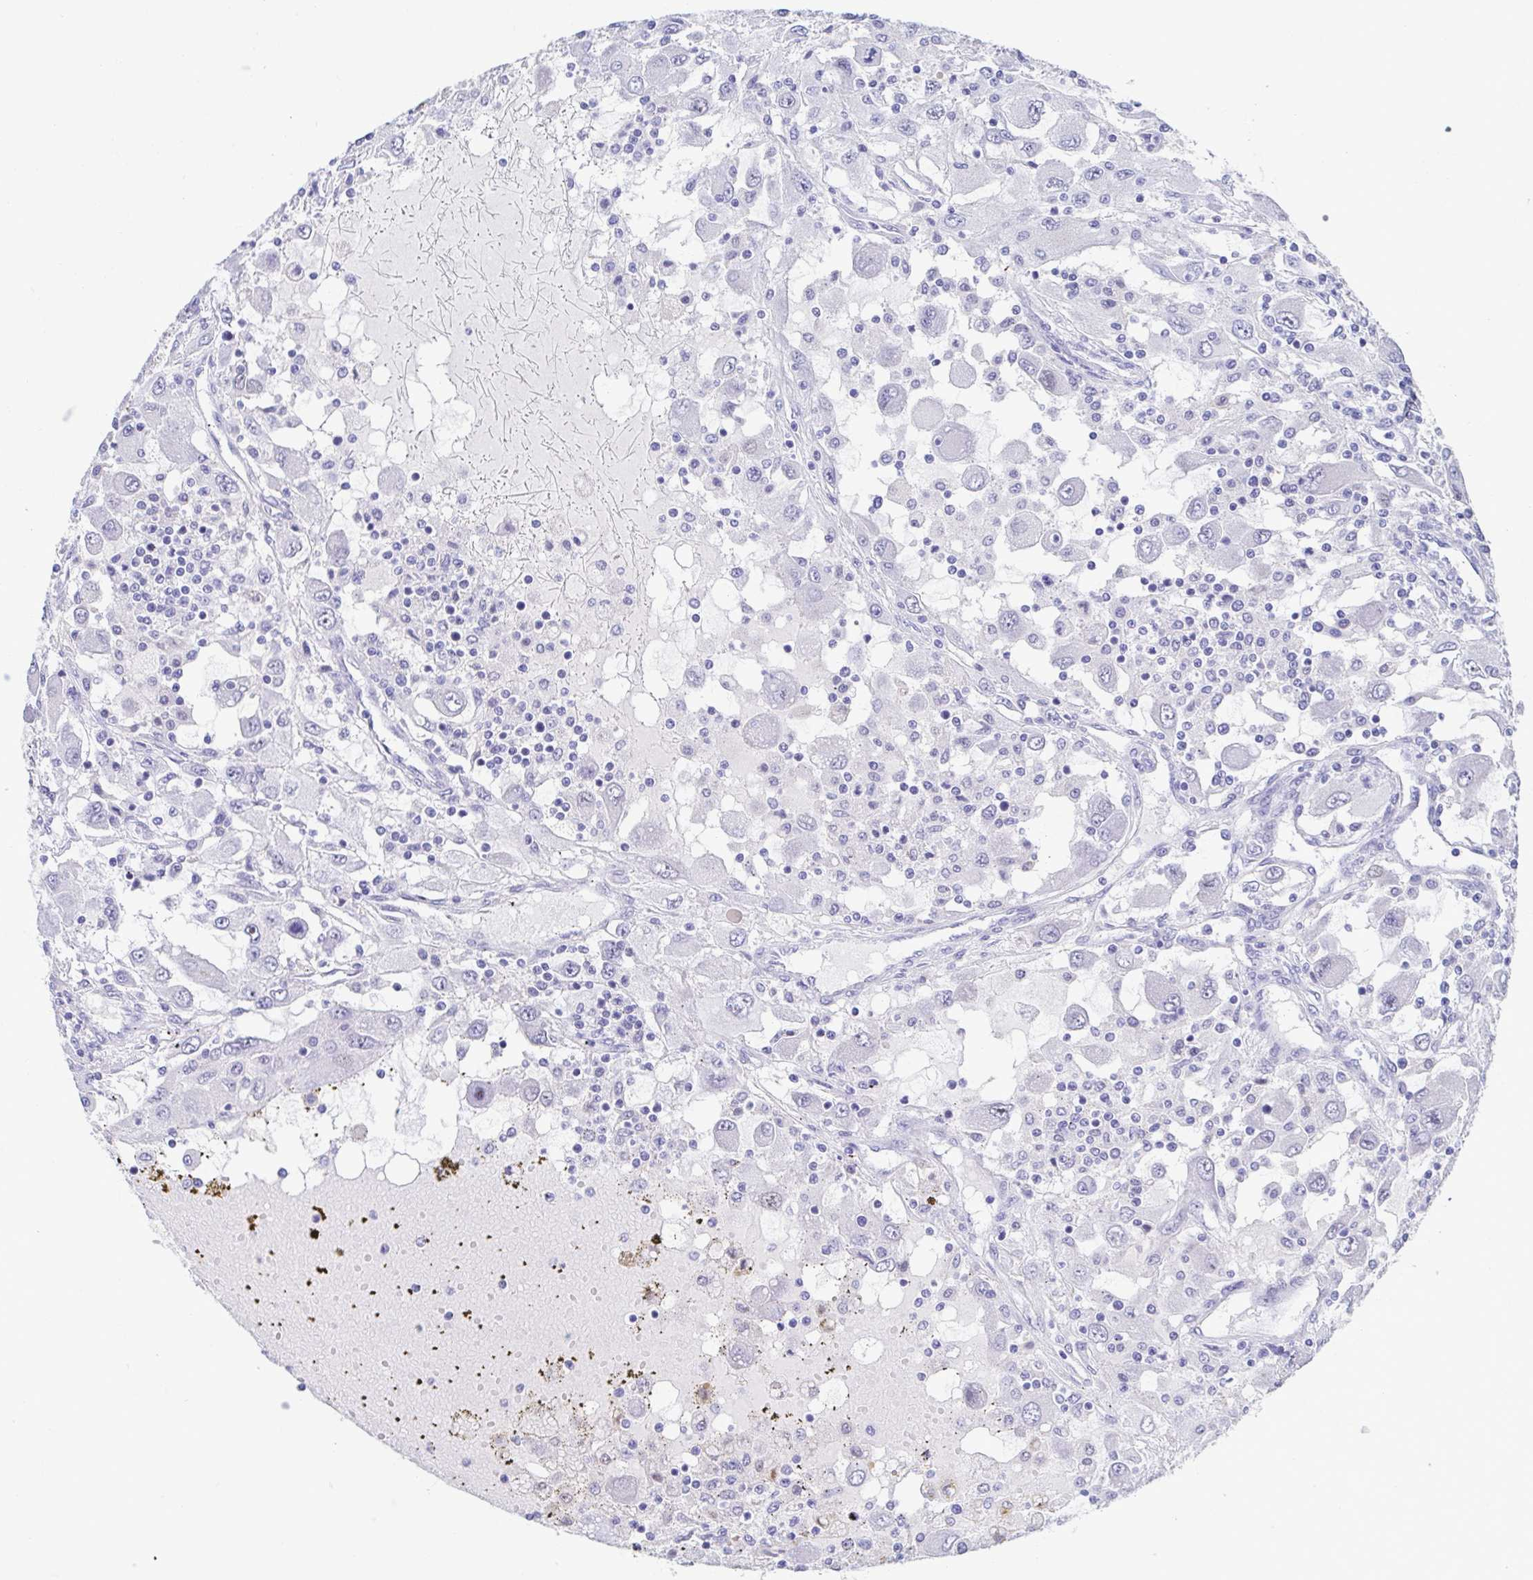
{"staining": {"intensity": "negative", "quantity": "none", "location": "none"}, "tissue": "renal cancer", "cell_type": "Tumor cells", "image_type": "cancer", "snomed": [{"axis": "morphology", "description": "Adenocarcinoma, NOS"}, {"axis": "topography", "description": "Kidney"}], "caption": "Tumor cells are negative for protein expression in human renal cancer (adenocarcinoma).", "gene": "PERM1", "patient": {"sex": "female", "age": 67}}